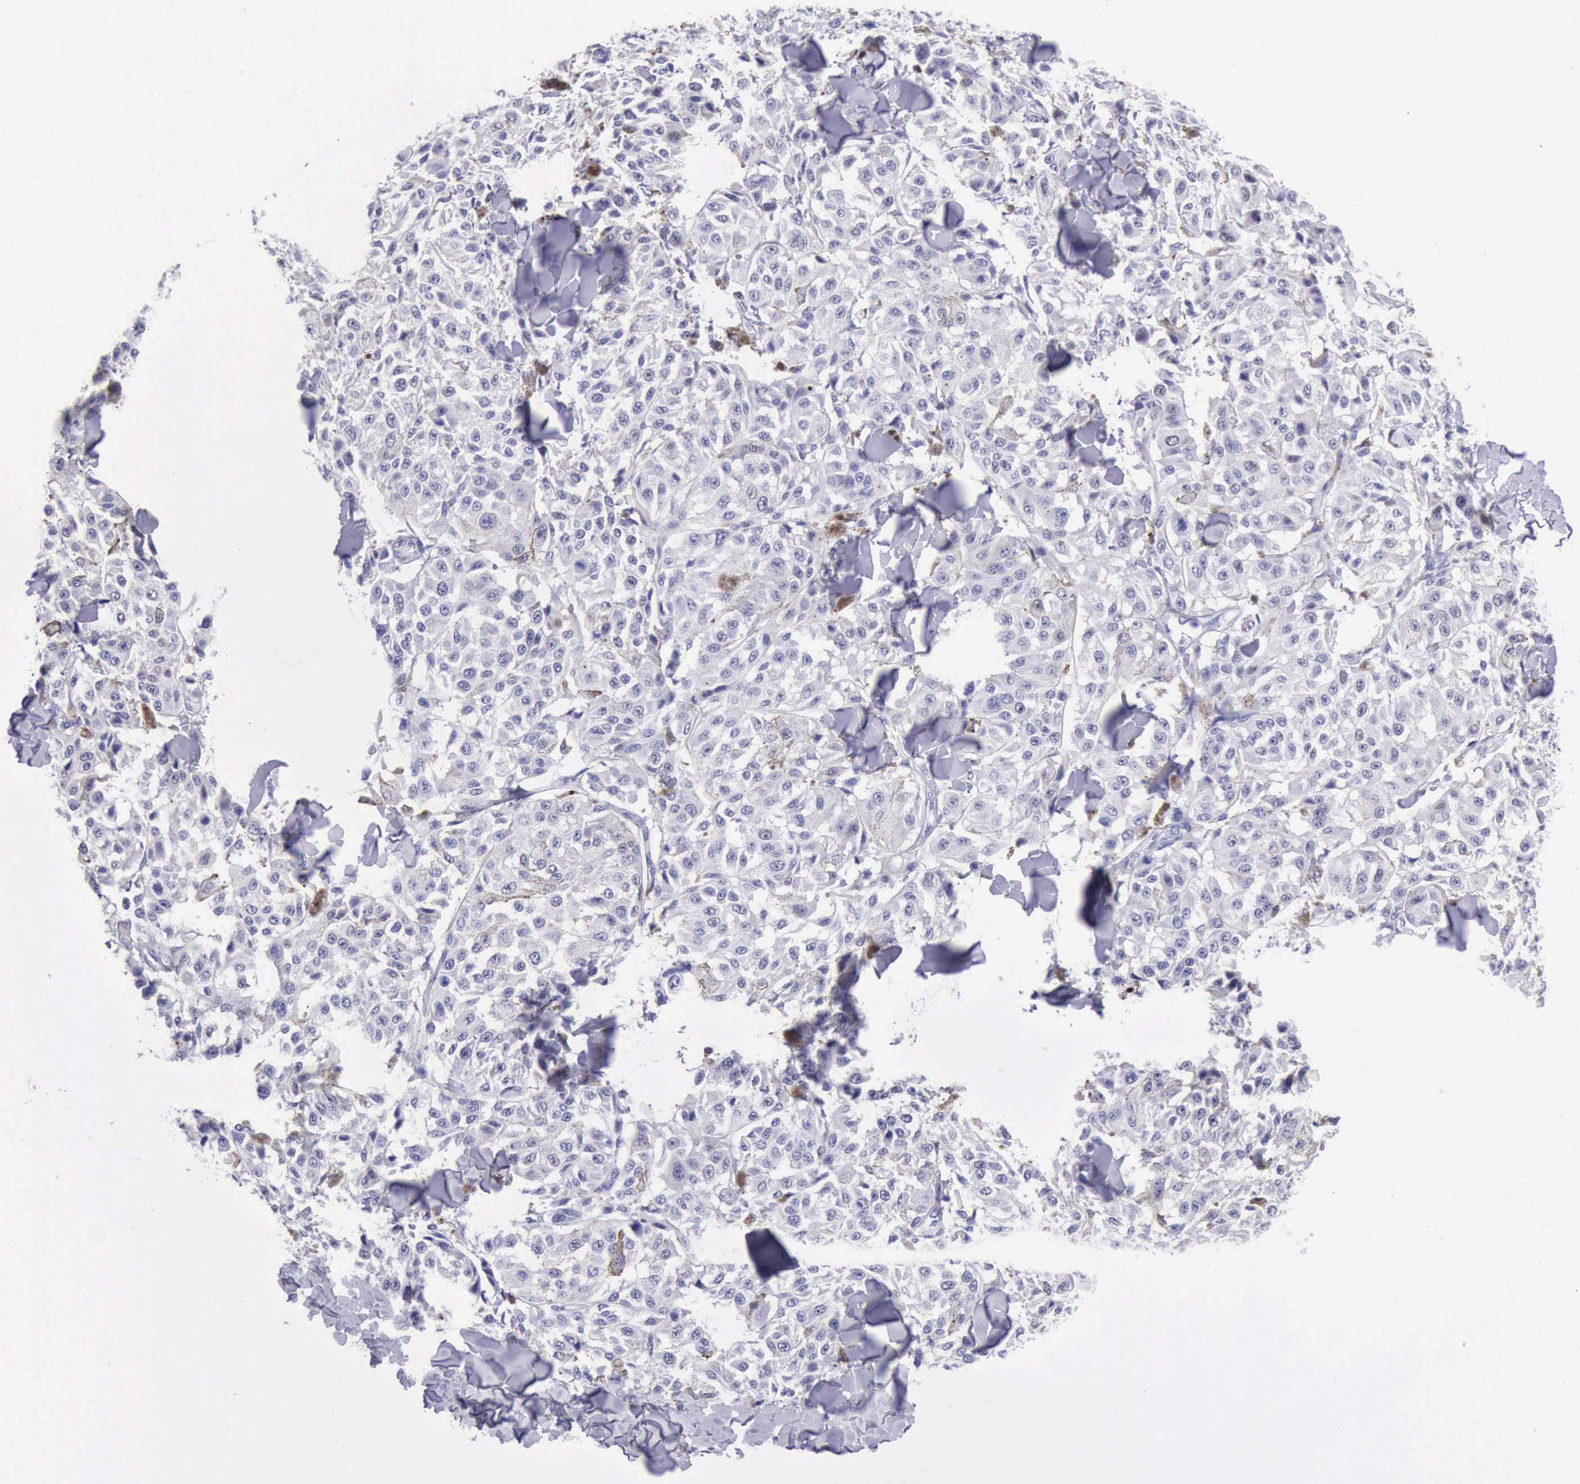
{"staining": {"intensity": "negative", "quantity": "none", "location": "none"}, "tissue": "melanoma", "cell_type": "Tumor cells", "image_type": "cancer", "snomed": [{"axis": "morphology", "description": "Malignant melanoma, NOS"}, {"axis": "topography", "description": "Skin"}], "caption": "Immunohistochemistry micrograph of human malignant melanoma stained for a protein (brown), which shows no positivity in tumor cells. (DAB immunohistochemistry (IHC) visualized using brightfield microscopy, high magnification).", "gene": "MCM2", "patient": {"sex": "female", "age": 64}}